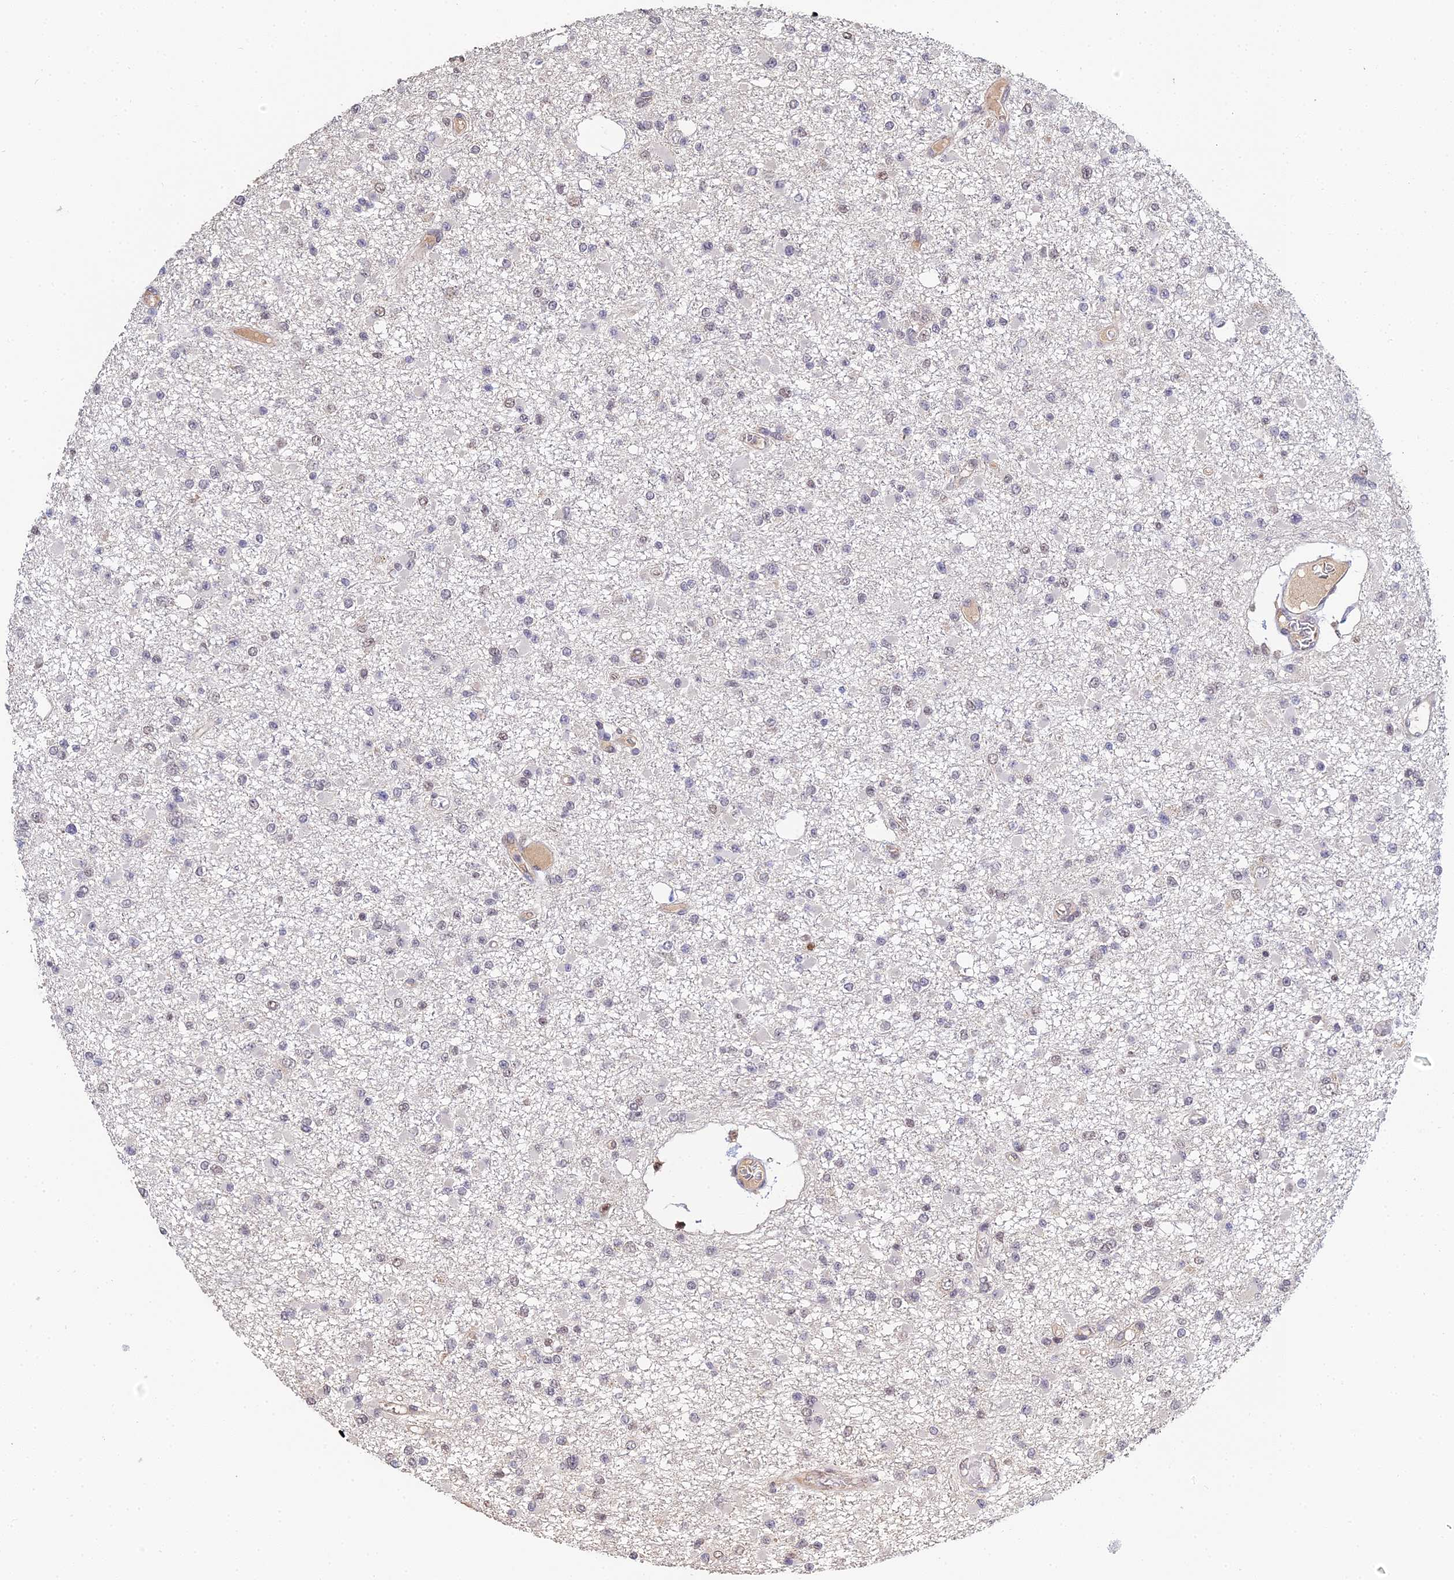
{"staining": {"intensity": "negative", "quantity": "none", "location": "none"}, "tissue": "glioma", "cell_type": "Tumor cells", "image_type": "cancer", "snomed": [{"axis": "morphology", "description": "Glioma, malignant, Low grade"}, {"axis": "topography", "description": "Brain"}], "caption": "Tumor cells are negative for protein expression in human glioma. (Stains: DAB IHC with hematoxylin counter stain, Microscopy: brightfield microscopy at high magnification).", "gene": "ERCC5", "patient": {"sex": "female", "age": 22}}